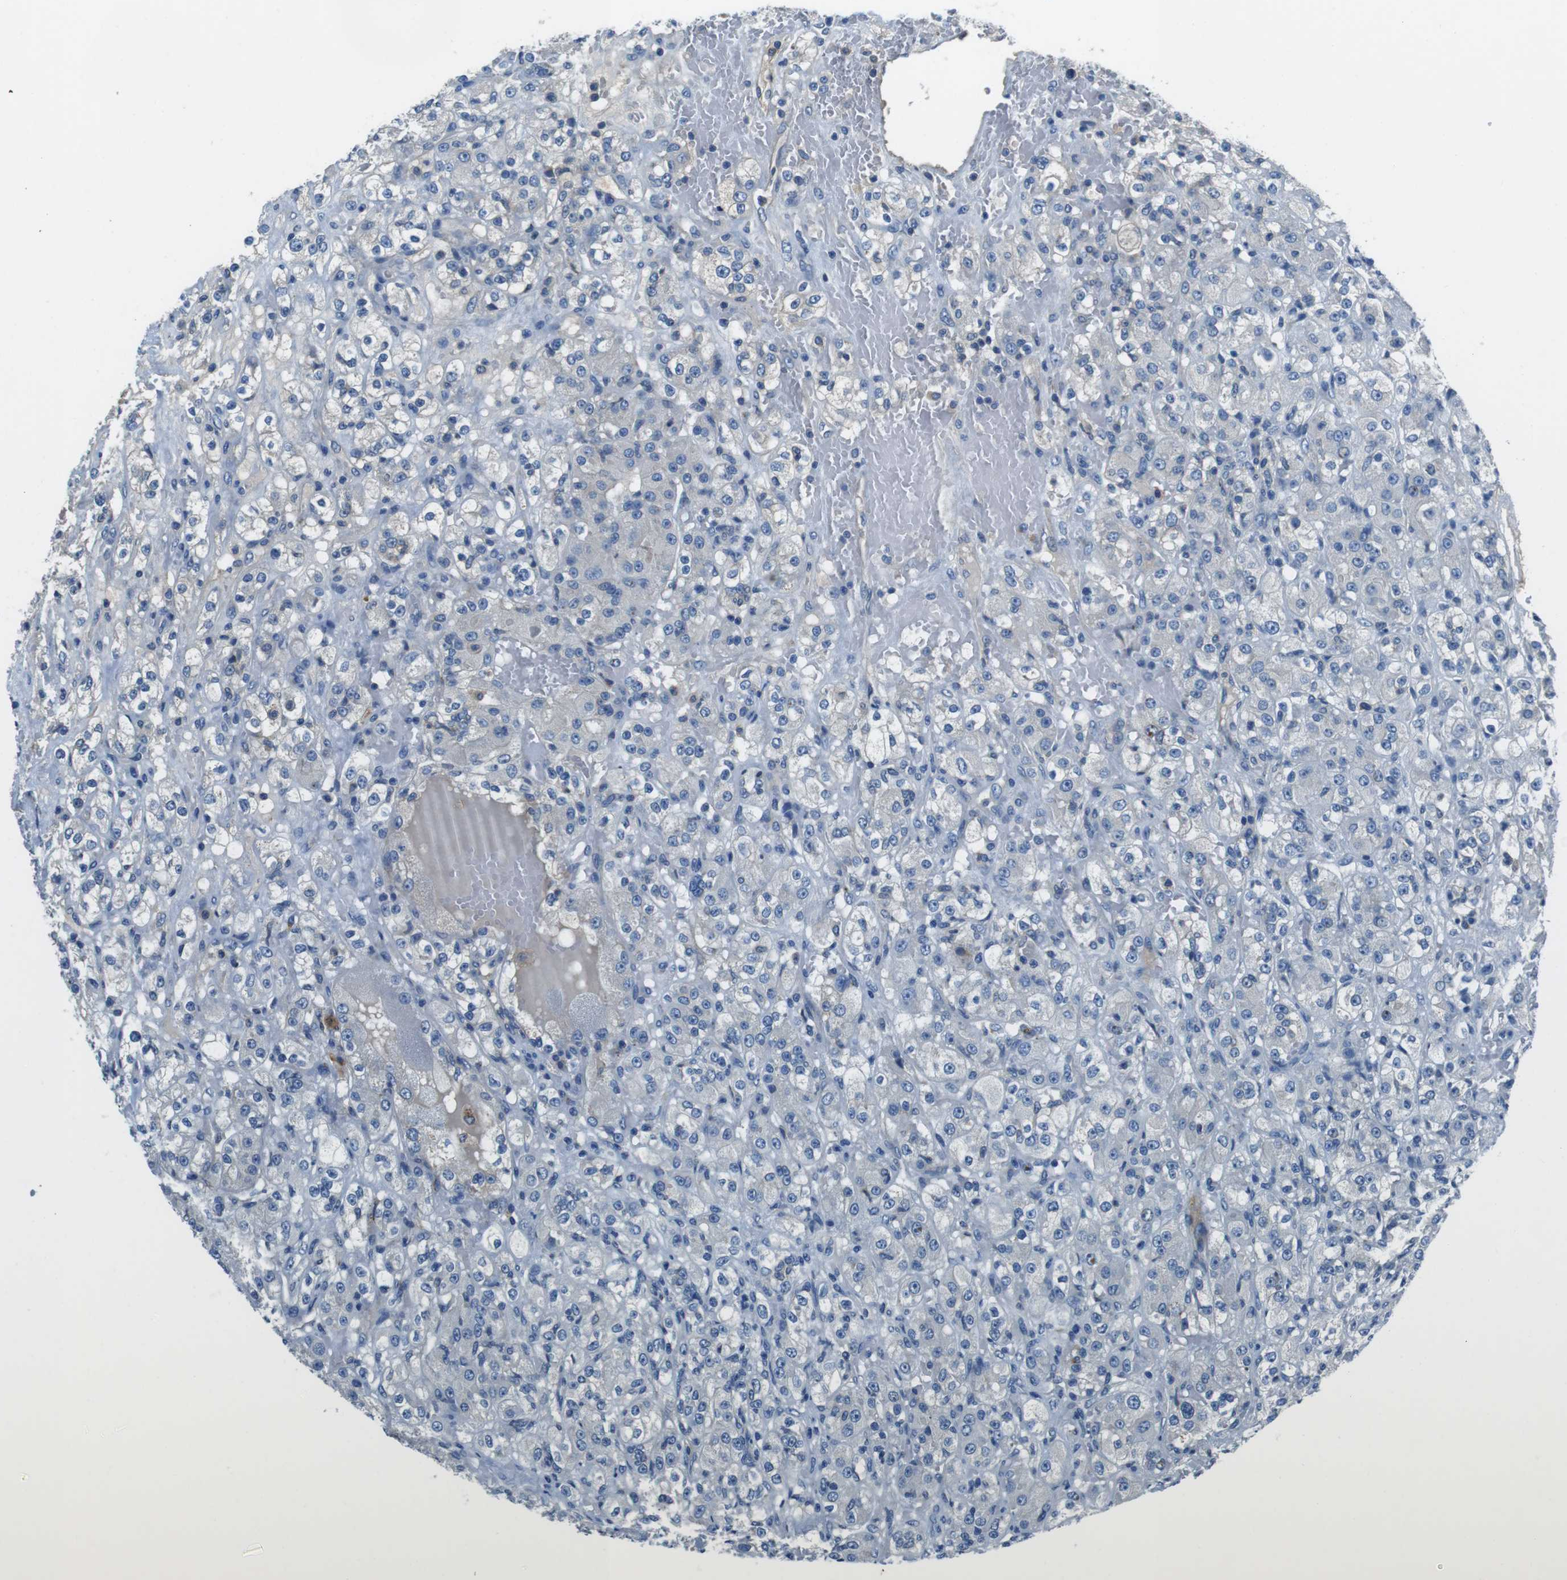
{"staining": {"intensity": "negative", "quantity": "none", "location": "none"}, "tissue": "renal cancer", "cell_type": "Tumor cells", "image_type": "cancer", "snomed": [{"axis": "morphology", "description": "Normal tissue, NOS"}, {"axis": "morphology", "description": "Adenocarcinoma, NOS"}, {"axis": "topography", "description": "Kidney"}], "caption": "Immunohistochemistry (IHC) of human adenocarcinoma (renal) demonstrates no positivity in tumor cells.", "gene": "TULP3", "patient": {"sex": "male", "age": 61}}